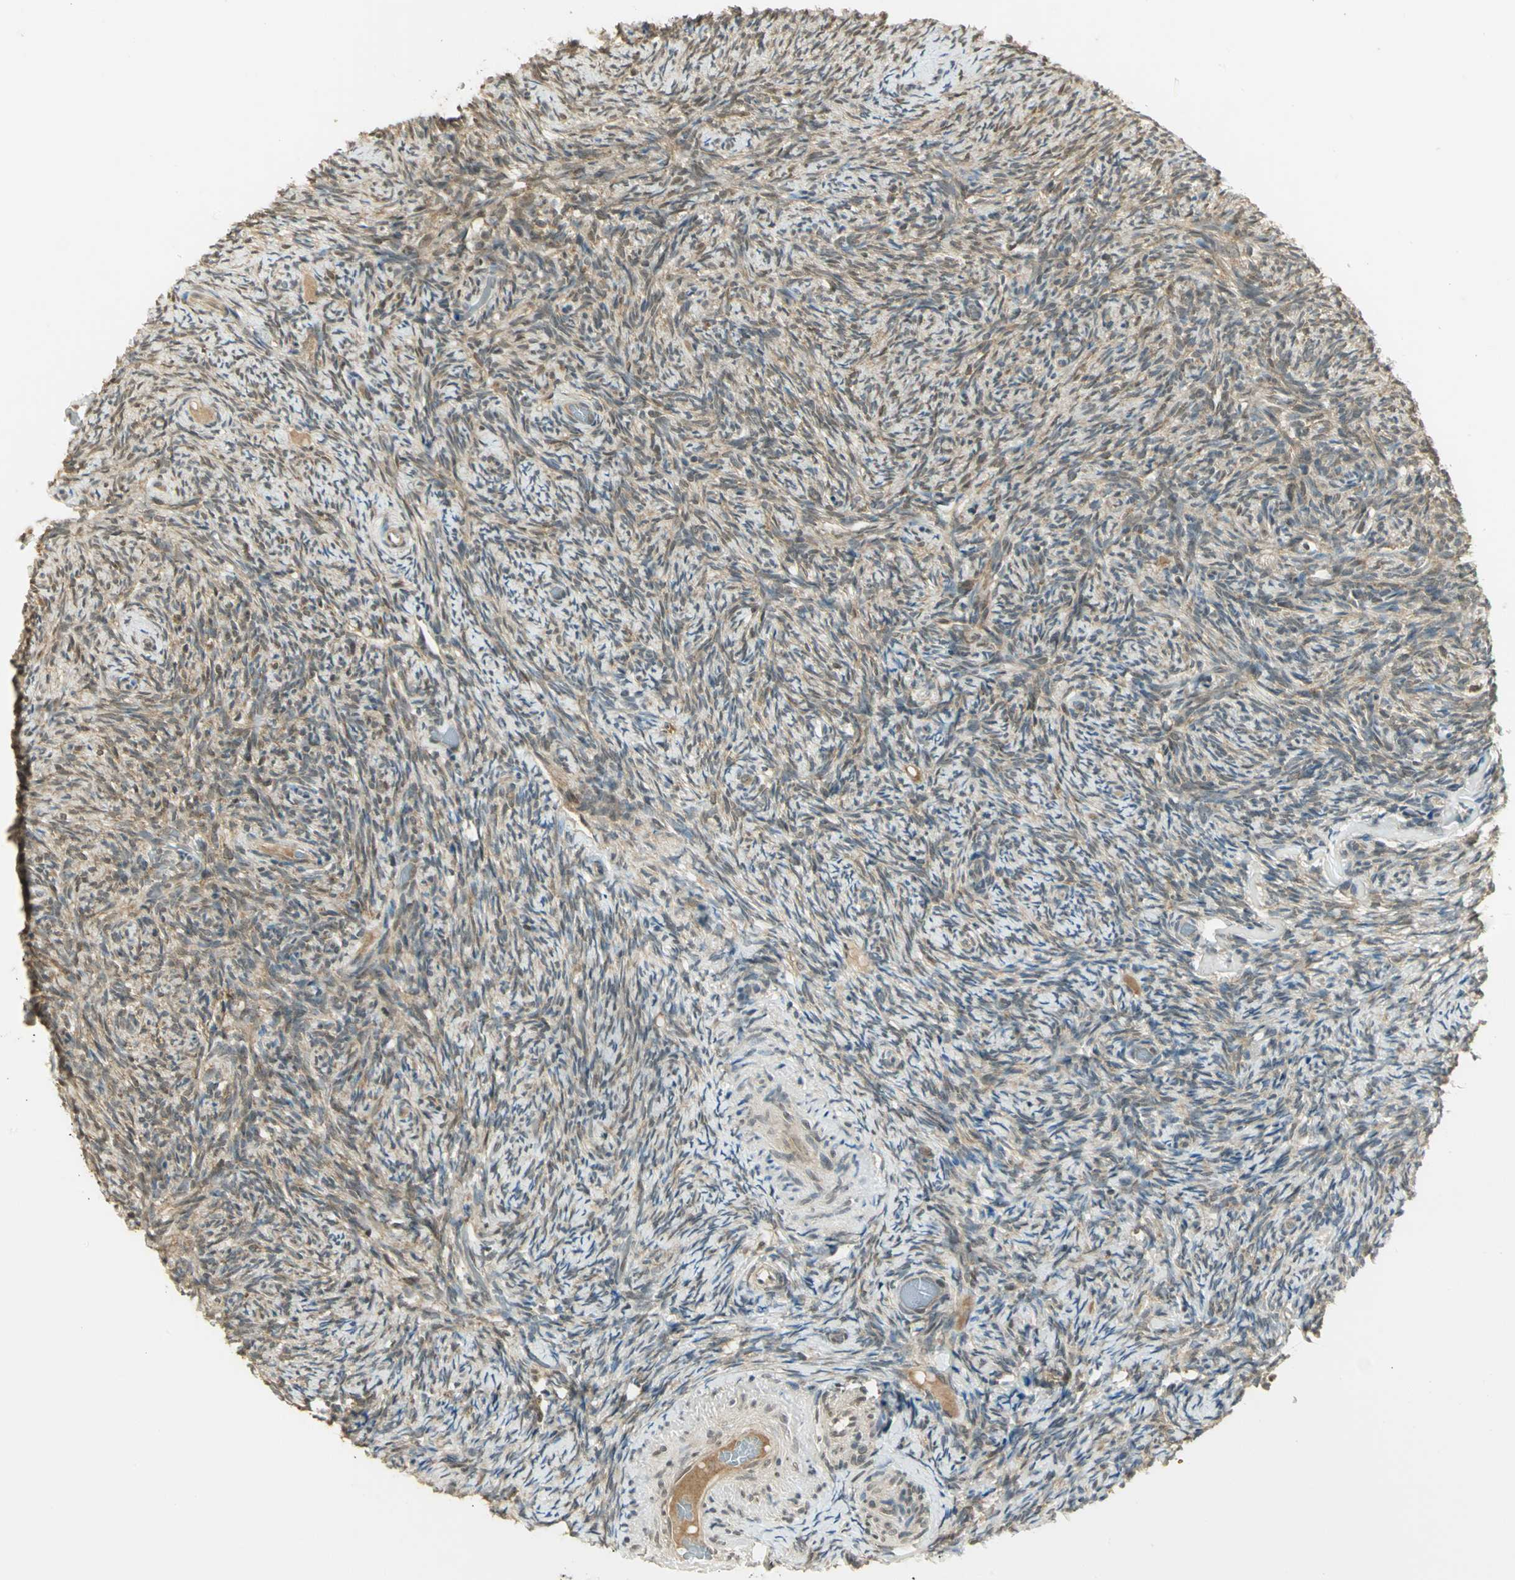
{"staining": {"intensity": "weak", "quantity": ">75%", "location": "cytoplasmic/membranous"}, "tissue": "ovary", "cell_type": "Ovarian stroma cells", "image_type": "normal", "snomed": [{"axis": "morphology", "description": "Normal tissue, NOS"}, {"axis": "topography", "description": "Ovary"}], "caption": "This photomicrograph demonstrates immunohistochemistry (IHC) staining of normal human ovary, with low weak cytoplasmic/membranous staining in about >75% of ovarian stroma cells.", "gene": "CDC34", "patient": {"sex": "female", "age": 60}}